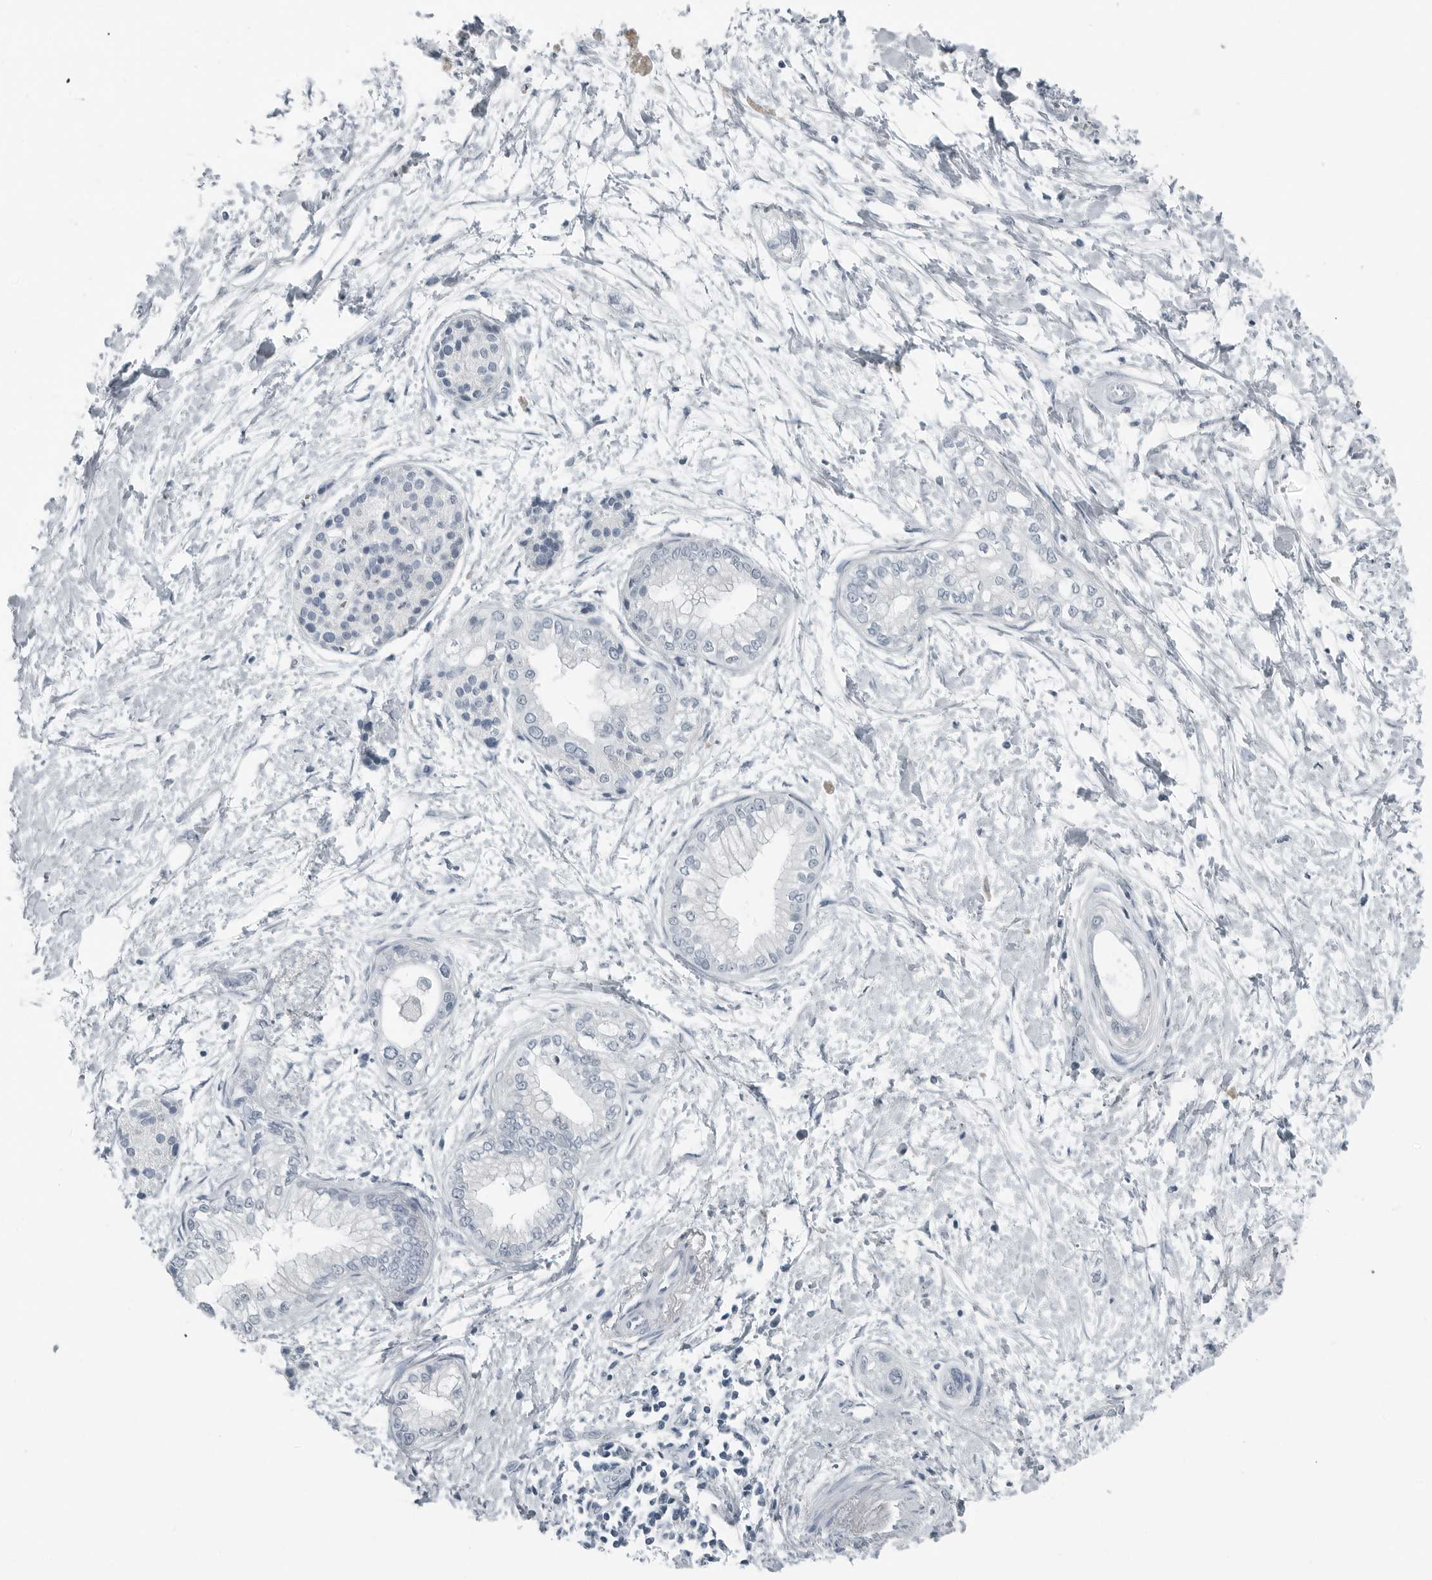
{"staining": {"intensity": "negative", "quantity": "none", "location": "none"}, "tissue": "pancreatic cancer", "cell_type": "Tumor cells", "image_type": "cancer", "snomed": [{"axis": "morphology", "description": "Adenocarcinoma, NOS"}, {"axis": "topography", "description": "Pancreas"}], "caption": "Immunohistochemistry micrograph of neoplastic tissue: human pancreatic cancer stained with DAB exhibits no significant protein positivity in tumor cells.", "gene": "ZPBP2", "patient": {"sex": "male", "age": 68}}